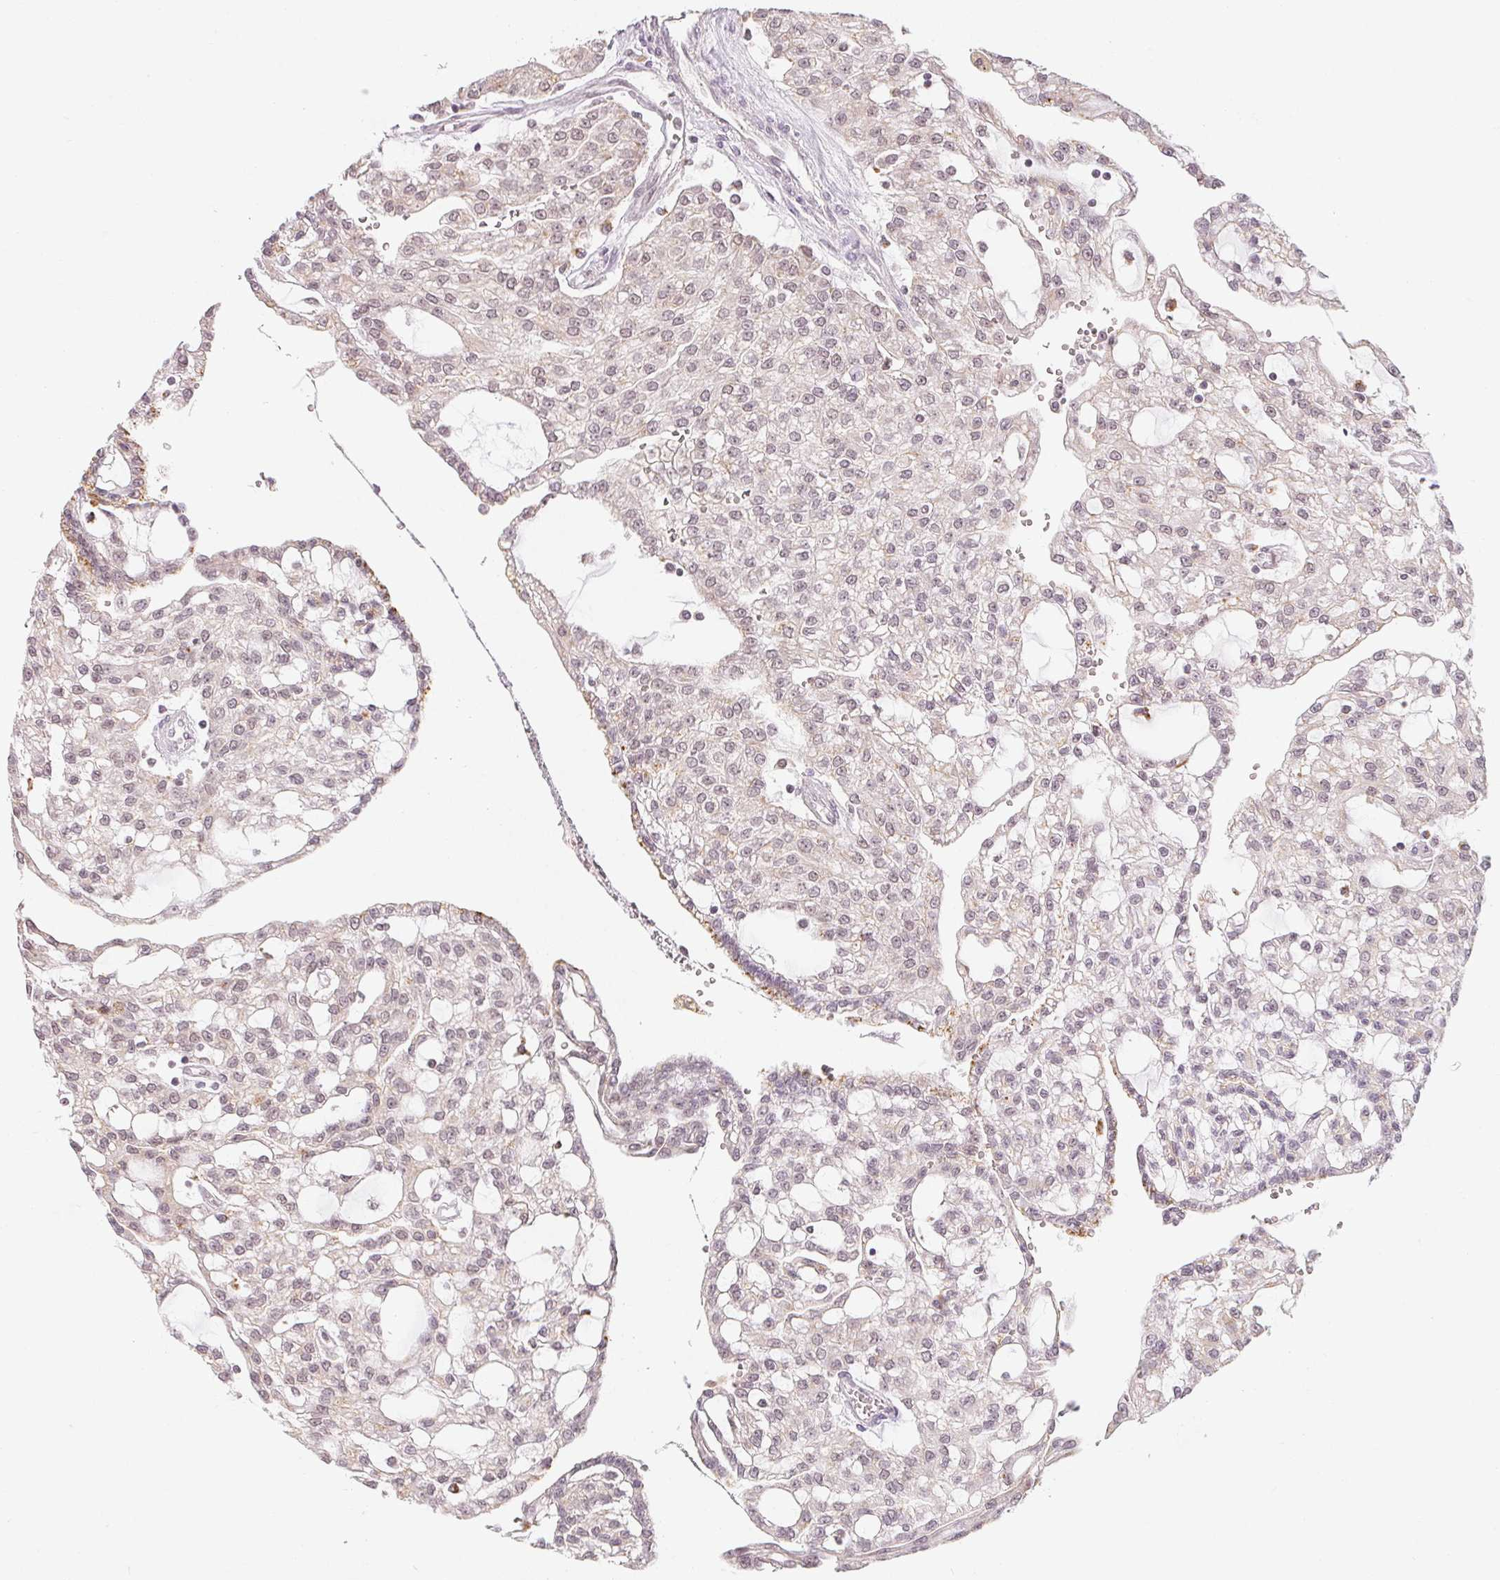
{"staining": {"intensity": "weak", "quantity": ">75%", "location": "nuclear"}, "tissue": "renal cancer", "cell_type": "Tumor cells", "image_type": "cancer", "snomed": [{"axis": "morphology", "description": "Adenocarcinoma, NOS"}, {"axis": "topography", "description": "Kidney"}], "caption": "The photomicrograph exhibits immunohistochemical staining of adenocarcinoma (renal). There is weak nuclear expression is identified in about >75% of tumor cells.", "gene": "NXF3", "patient": {"sex": "male", "age": 63}}